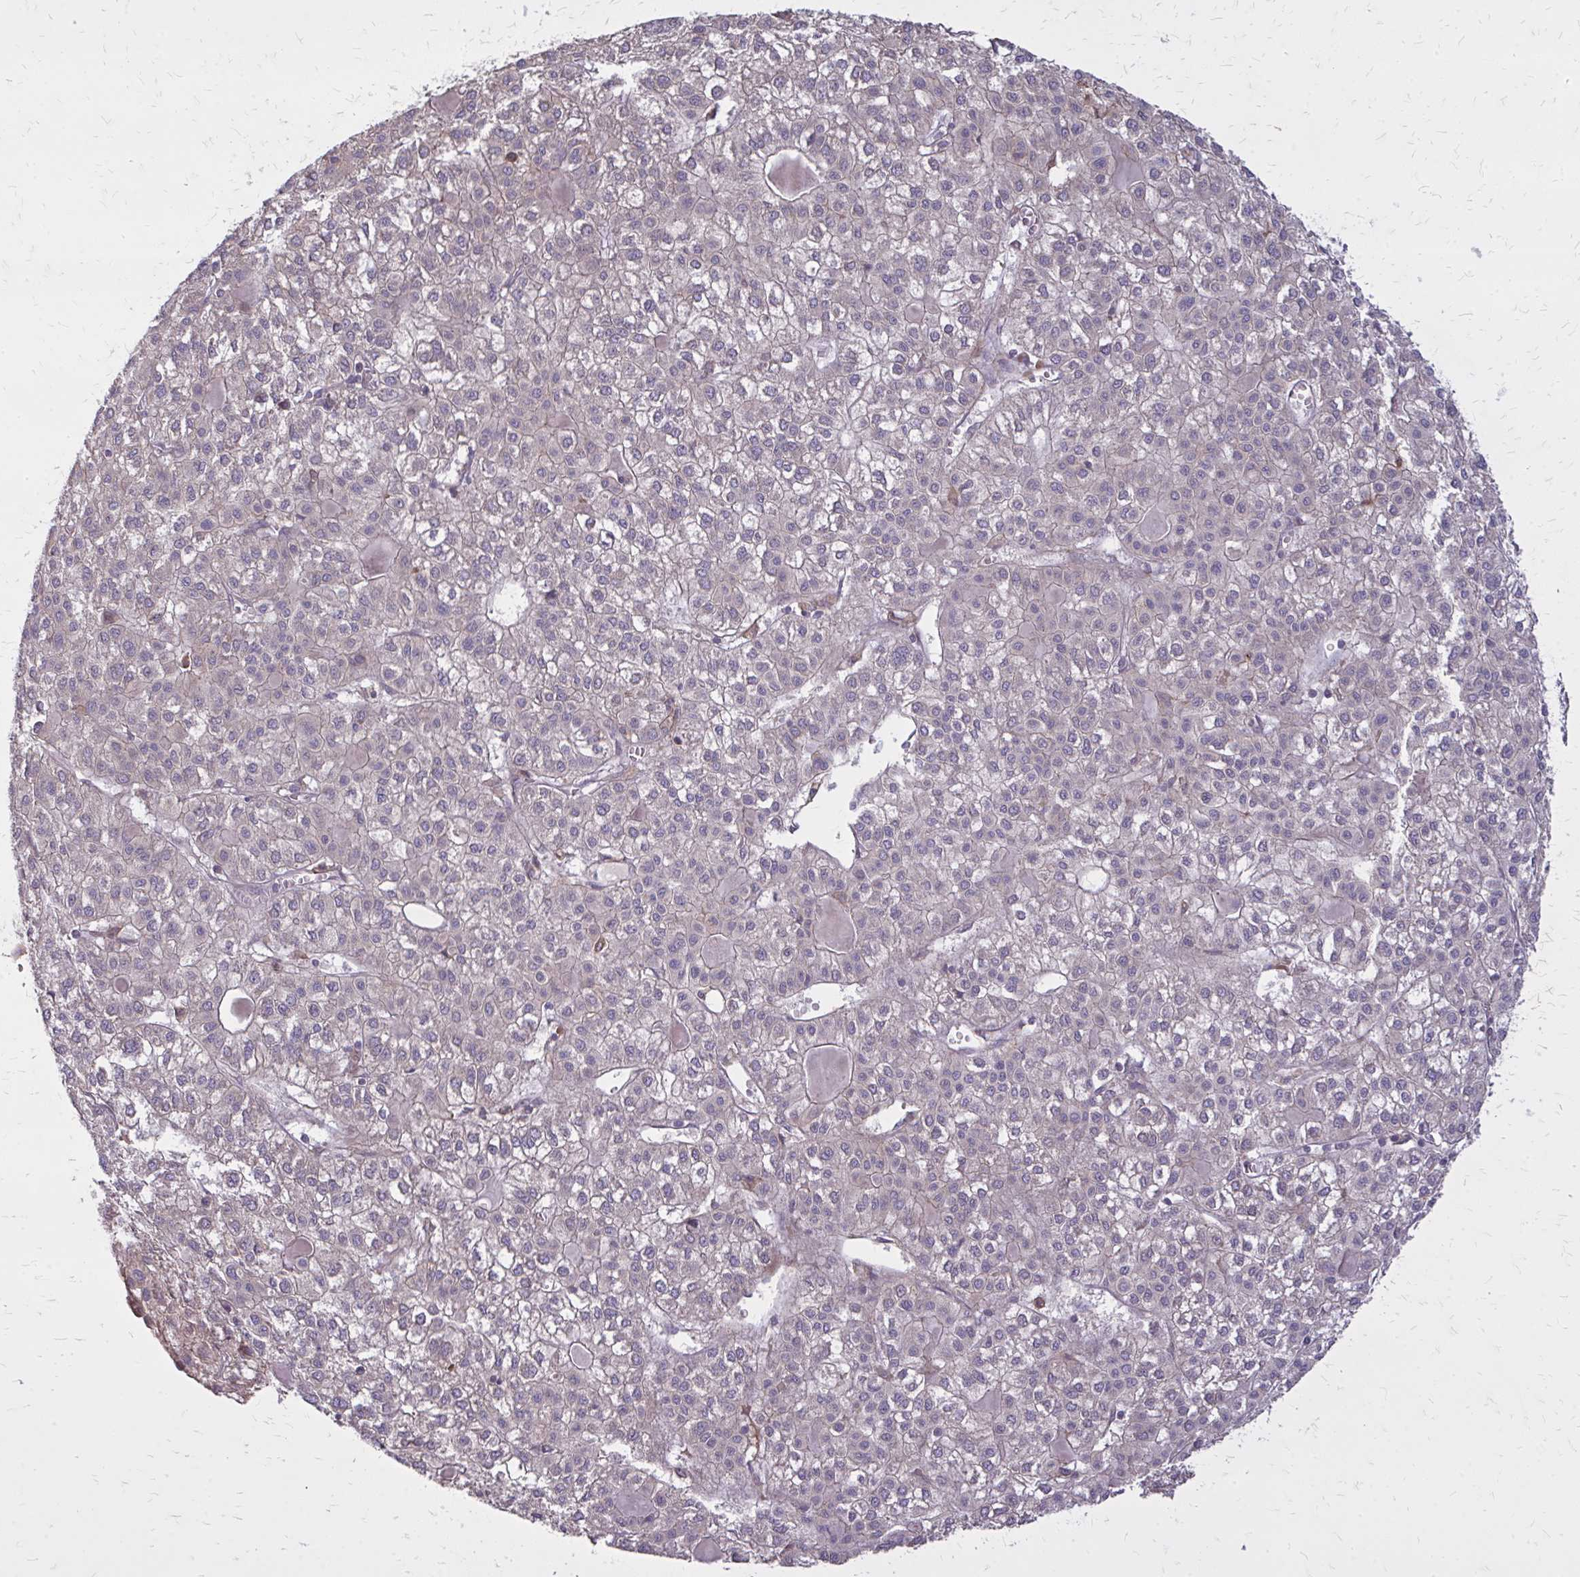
{"staining": {"intensity": "negative", "quantity": "none", "location": "none"}, "tissue": "liver cancer", "cell_type": "Tumor cells", "image_type": "cancer", "snomed": [{"axis": "morphology", "description": "Carcinoma, Hepatocellular, NOS"}, {"axis": "topography", "description": "Liver"}], "caption": "DAB immunohistochemical staining of hepatocellular carcinoma (liver) shows no significant positivity in tumor cells.", "gene": "OXNAD1", "patient": {"sex": "female", "age": 43}}